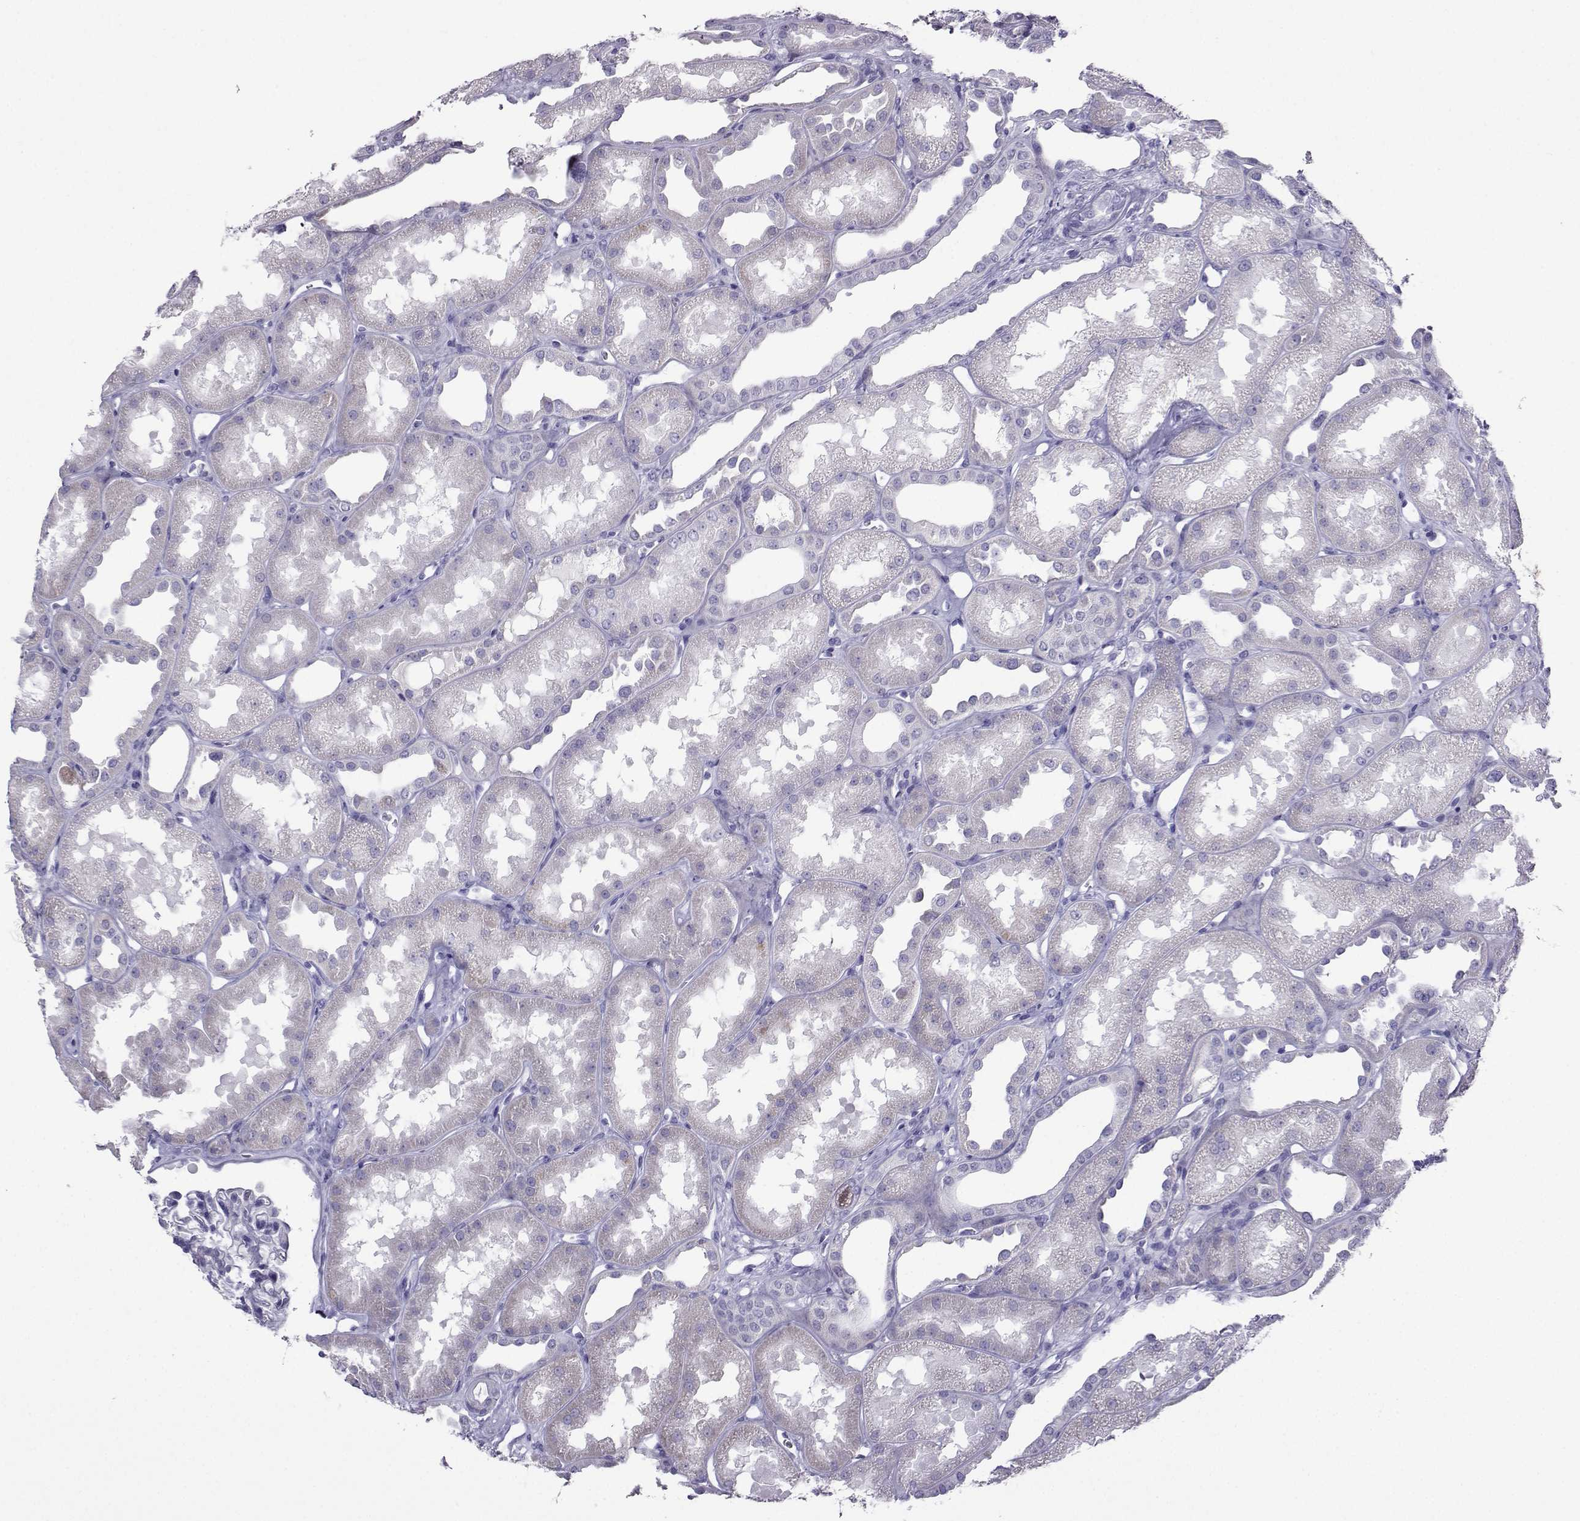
{"staining": {"intensity": "negative", "quantity": "none", "location": "none"}, "tissue": "kidney", "cell_type": "Cells in glomeruli", "image_type": "normal", "snomed": [{"axis": "morphology", "description": "Normal tissue, NOS"}, {"axis": "topography", "description": "Kidney"}], "caption": "DAB (3,3'-diaminobenzidine) immunohistochemical staining of unremarkable human kidney exhibits no significant positivity in cells in glomeruli.", "gene": "FBXO24", "patient": {"sex": "male", "age": 61}}